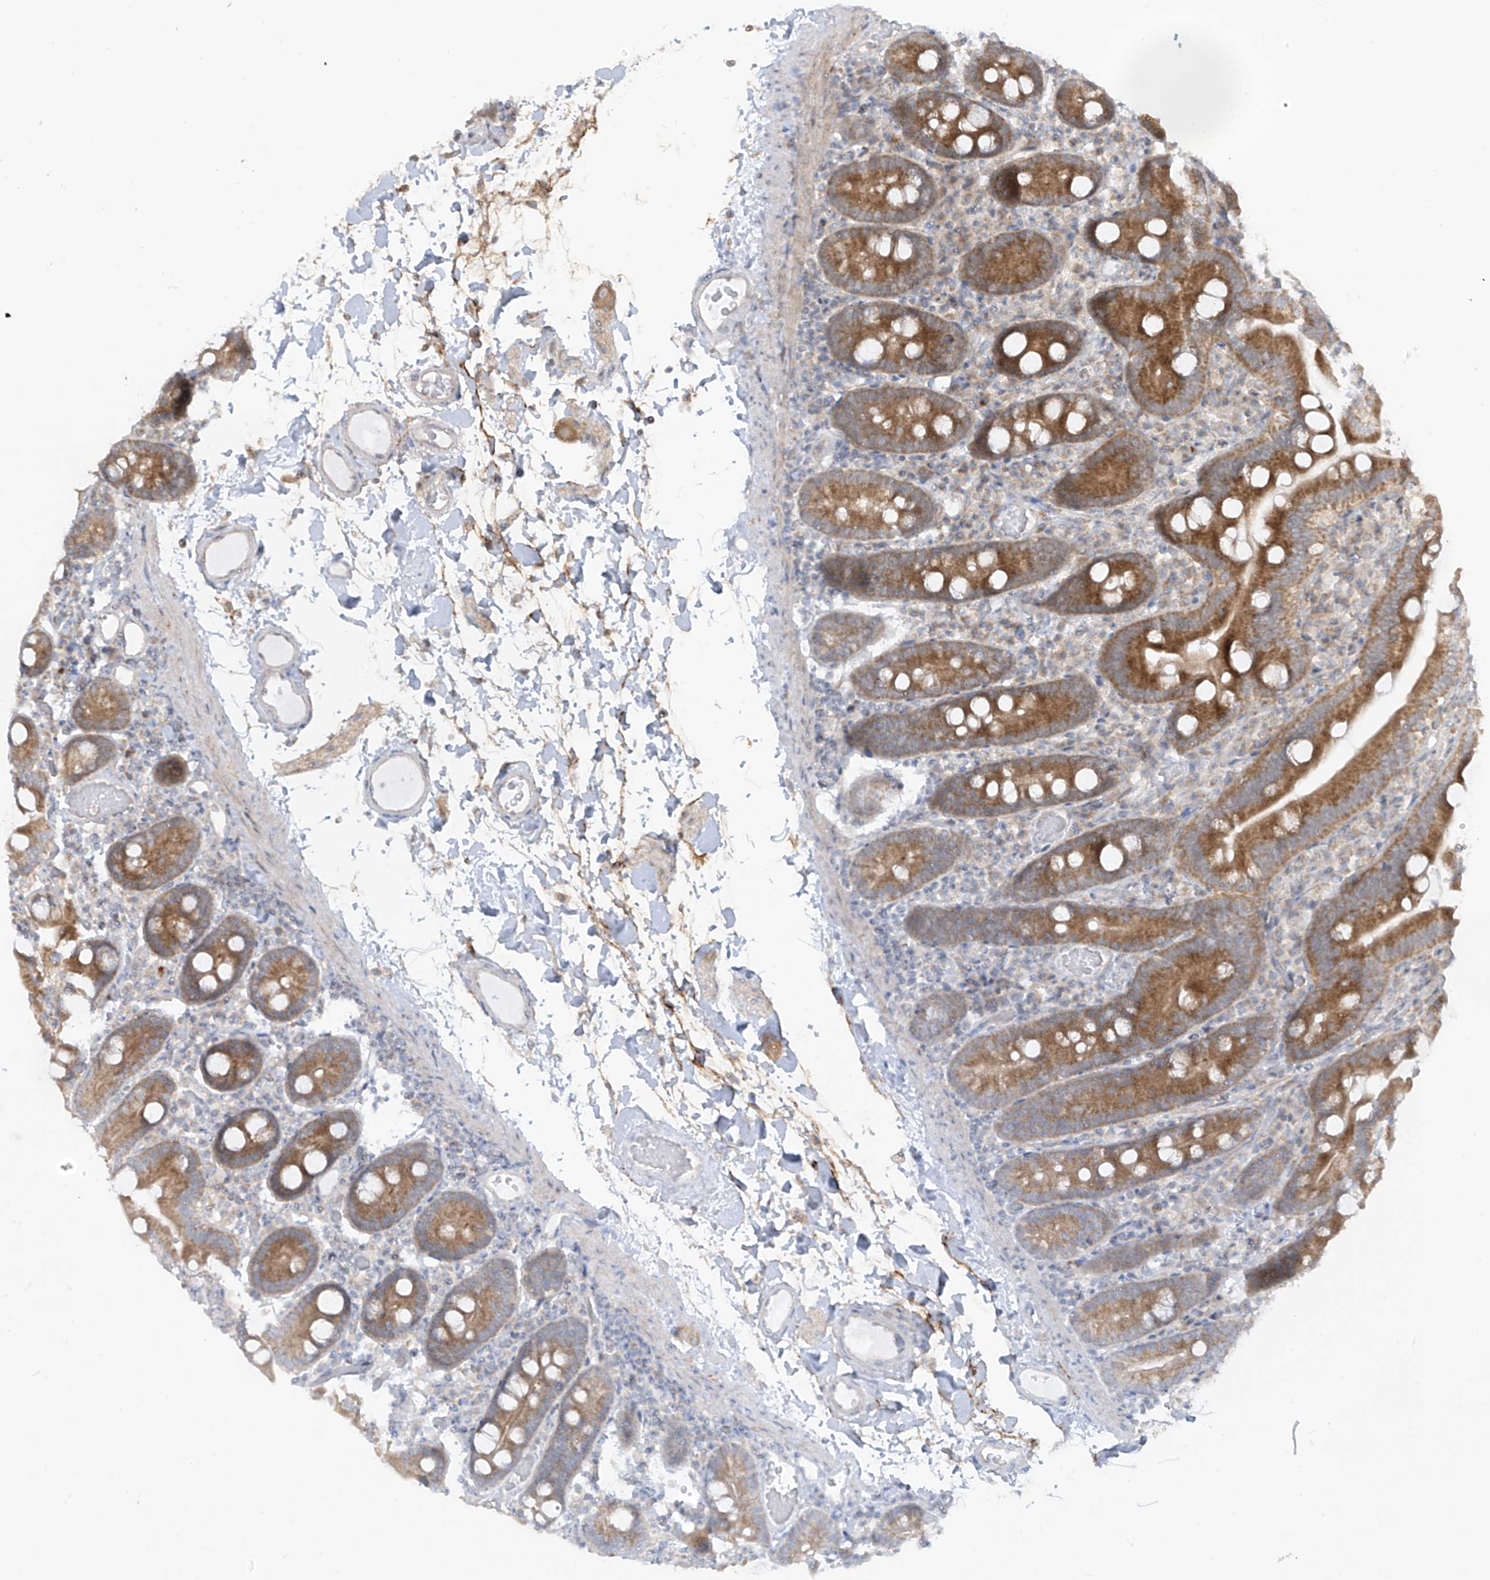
{"staining": {"intensity": "strong", "quantity": ">75%", "location": "cytoplasmic/membranous"}, "tissue": "duodenum", "cell_type": "Glandular cells", "image_type": "normal", "snomed": [{"axis": "morphology", "description": "Normal tissue, NOS"}, {"axis": "topography", "description": "Duodenum"}], "caption": "A photomicrograph of human duodenum stained for a protein shows strong cytoplasmic/membranous brown staining in glandular cells.", "gene": "PDE11A", "patient": {"sex": "male", "age": 55}}